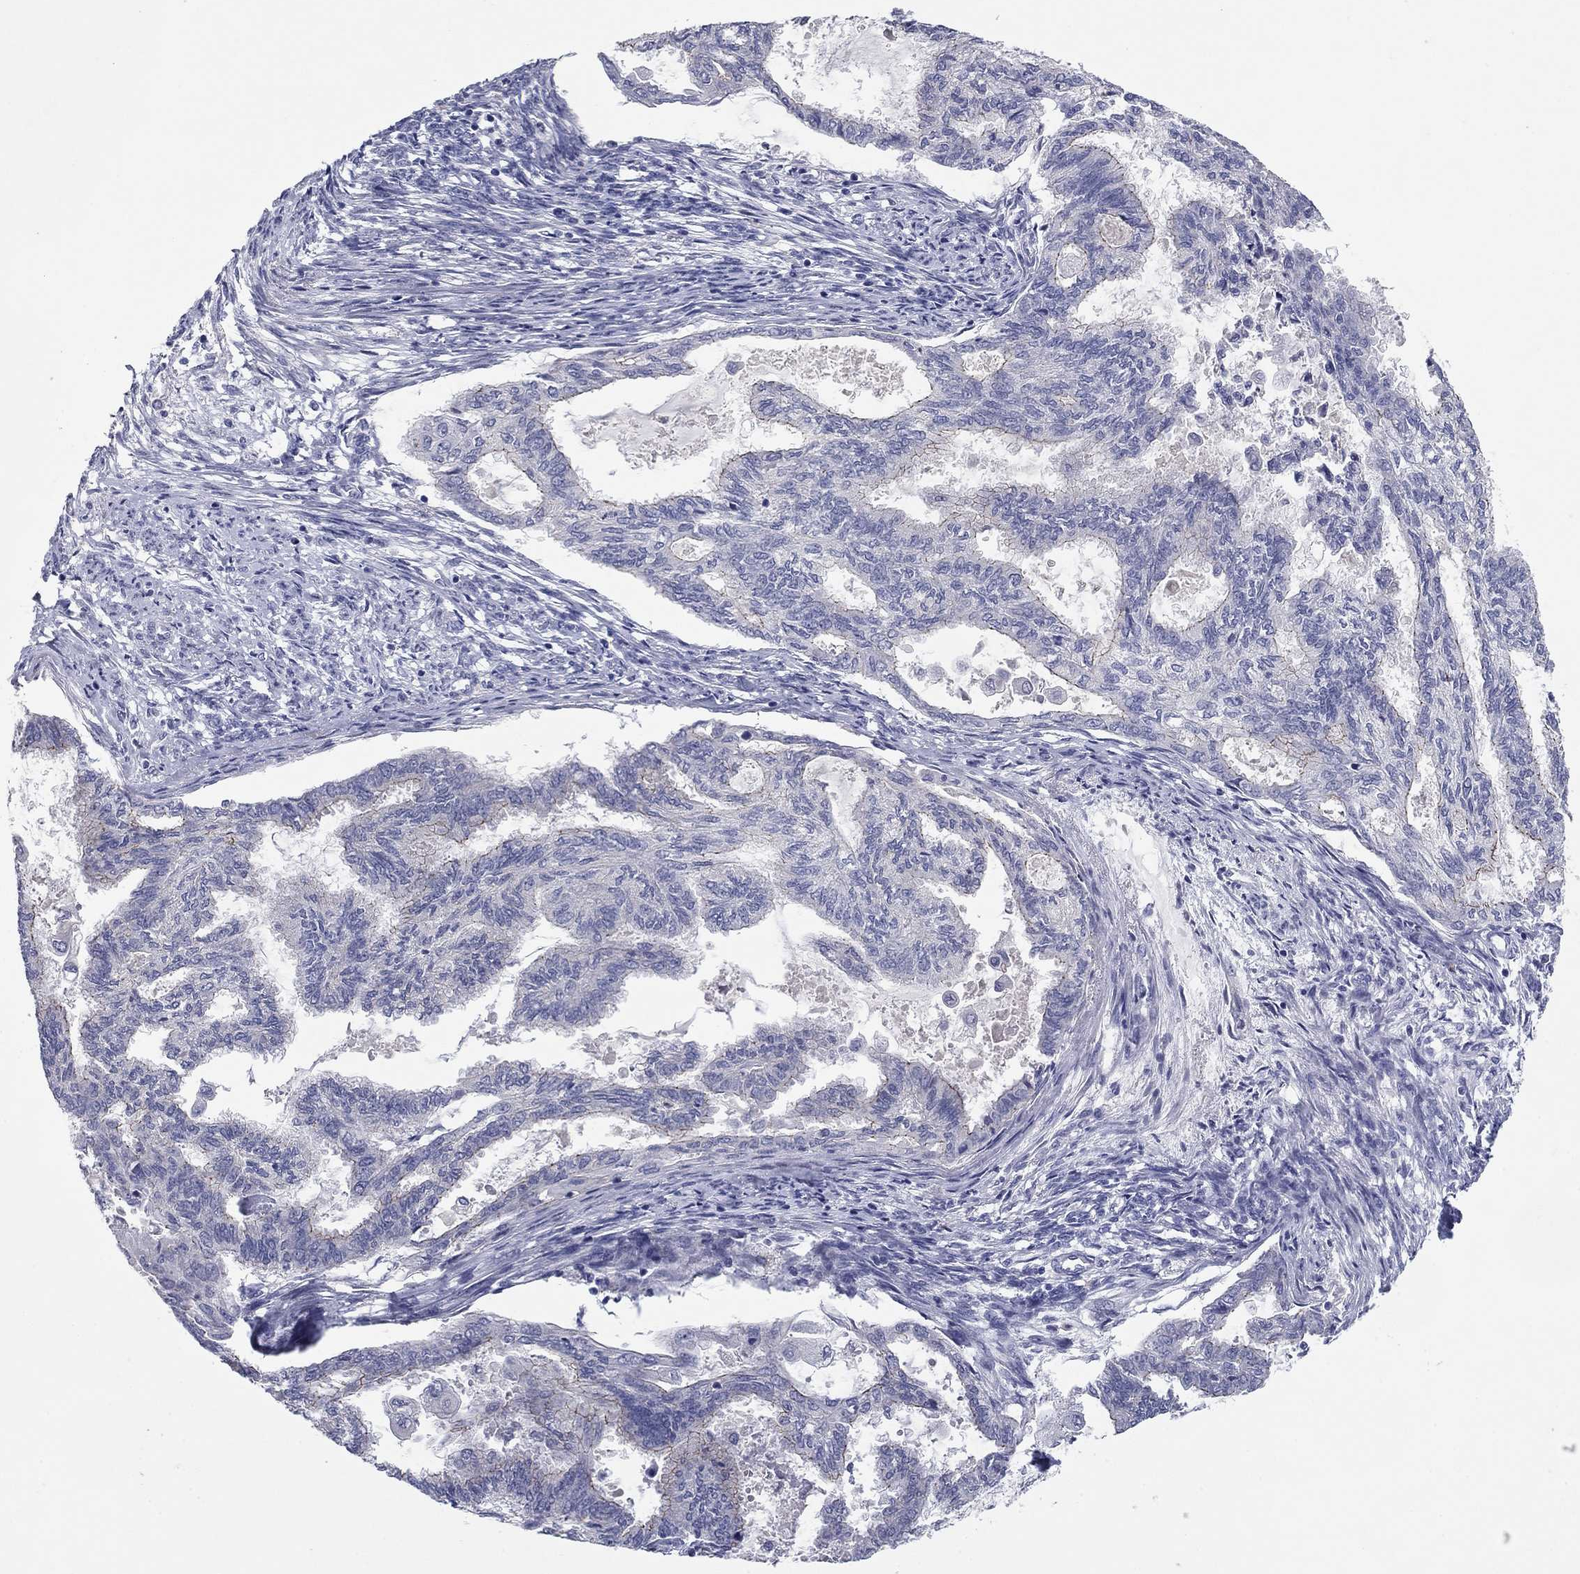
{"staining": {"intensity": "negative", "quantity": "none", "location": "none"}, "tissue": "endometrial cancer", "cell_type": "Tumor cells", "image_type": "cancer", "snomed": [{"axis": "morphology", "description": "Adenocarcinoma, NOS"}, {"axis": "topography", "description": "Endometrium"}], "caption": "DAB (3,3'-diaminobenzidine) immunohistochemical staining of endometrial cancer exhibits no significant expression in tumor cells.", "gene": "CNTNAP4", "patient": {"sex": "female", "age": 86}}